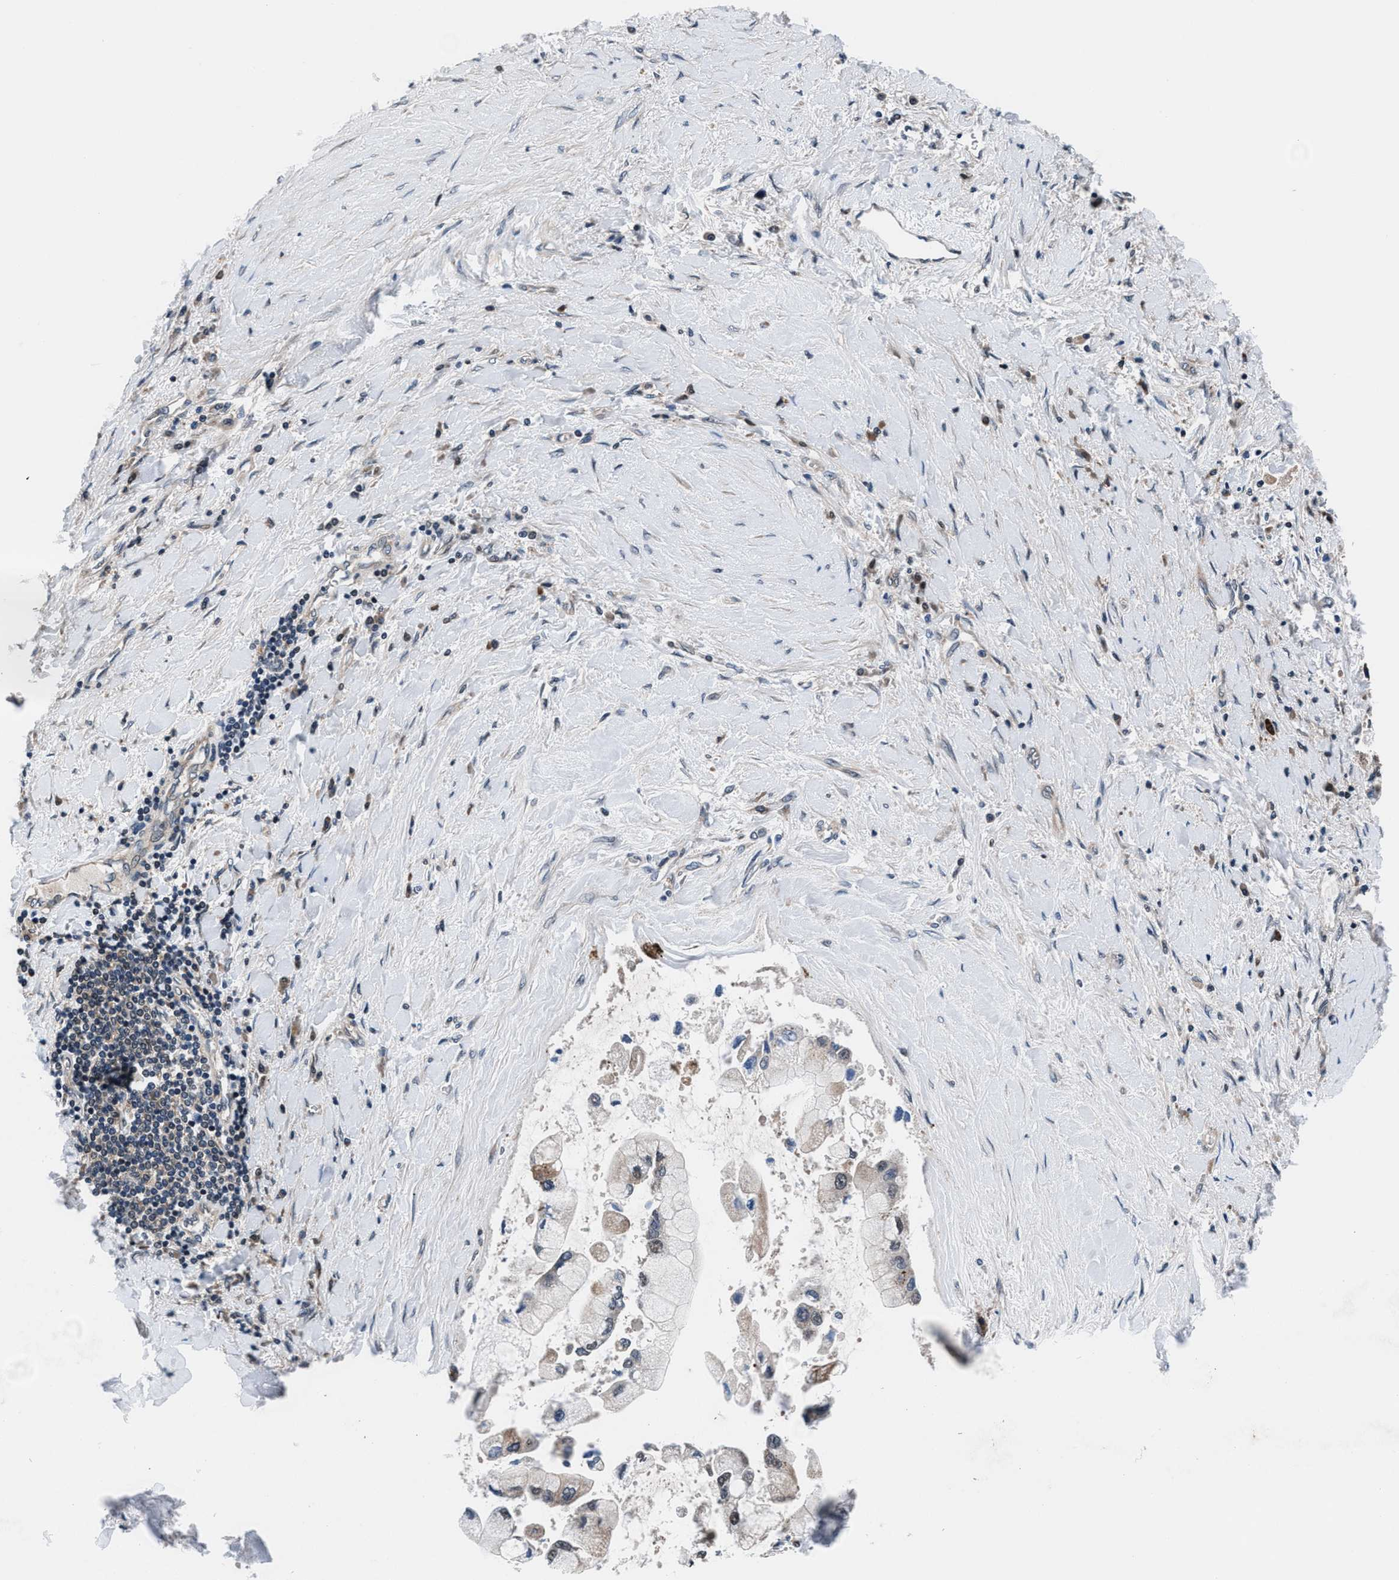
{"staining": {"intensity": "weak", "quantity": "<25%", "location": "cytoplasmic/membranous"}, "tissue": "liver cancer", "cell_type": "Tumor cells", "image_type": "cancer", "snomed": [{"axis": "morphology", "description": "Cholangiocarcinoma"}, {"axis": "topography", "description": "Liver"}], "caption": "A high-resolution micrograph shows immunohistochemistry staining of liver cancer, which shows no significant expression in tumor cells.", "gene": "PRPSAP2", "patient": {"sex": "male", "age": 50}}